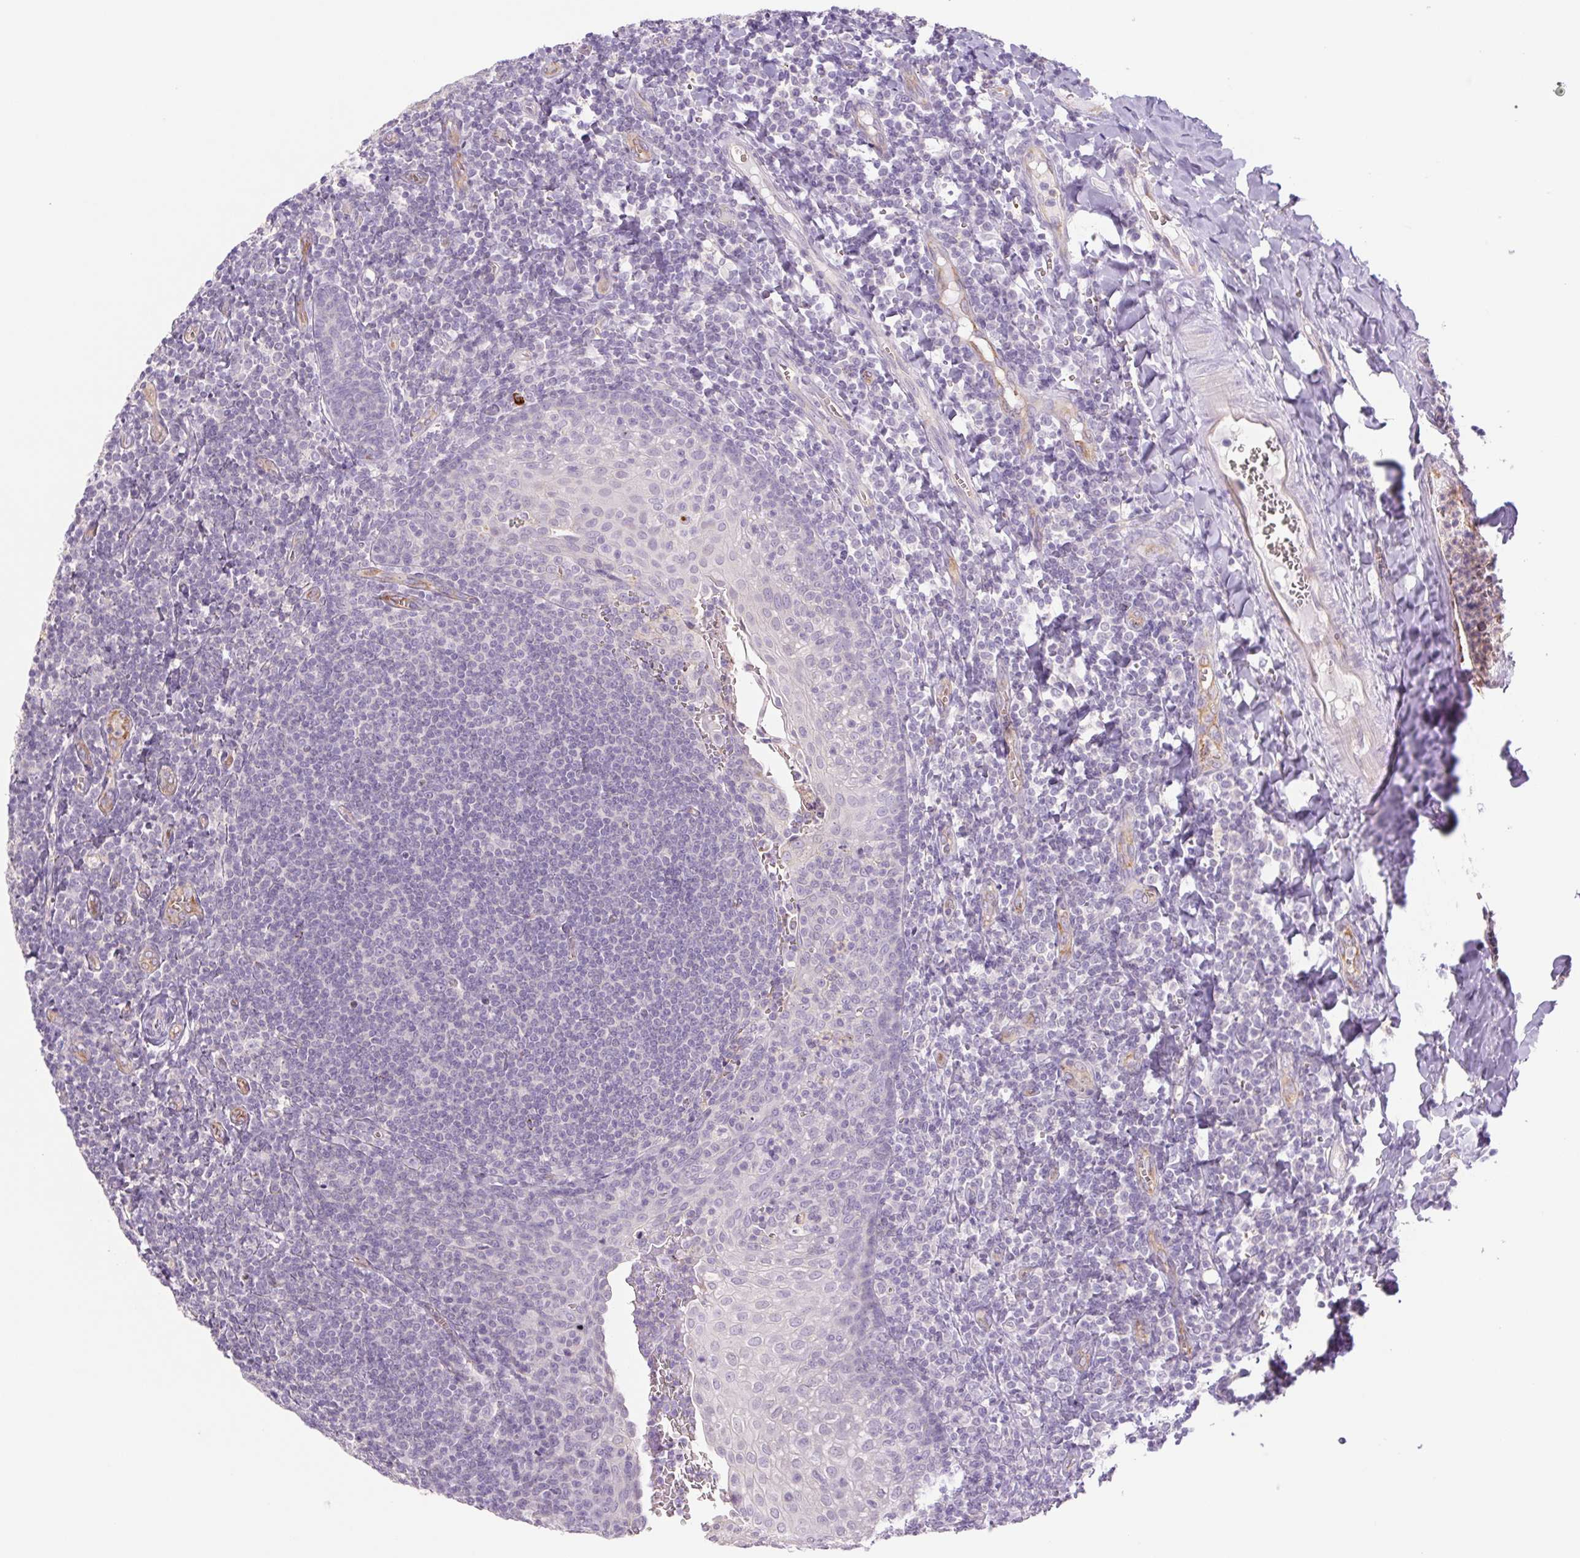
{"staining": {"intensity": "negative", "quantity": "none", "location": "none"}, "tissue": "tonsil", "cell_type": "Germinal center cells", "image_type": "normal", "snomed": [{"axis": "morphology", "description": "Normal tissue, NOS"}, {"axis": "morphology", "description": "Inflammation, NOS"}, {"axis": "topography", "description": "Tonsil"}], "caption": "There is no significant expression in germinal center cells of tonsil. (Stains: DAB (3,3'-diaminobenzidine) immunohistochemistry (IHC) with hematoxylin counter stain, Microscopy: brightfield microscopy at high magnification).", "gene": "IGFL3", "patient": {"sex": "female", "age": 31}}